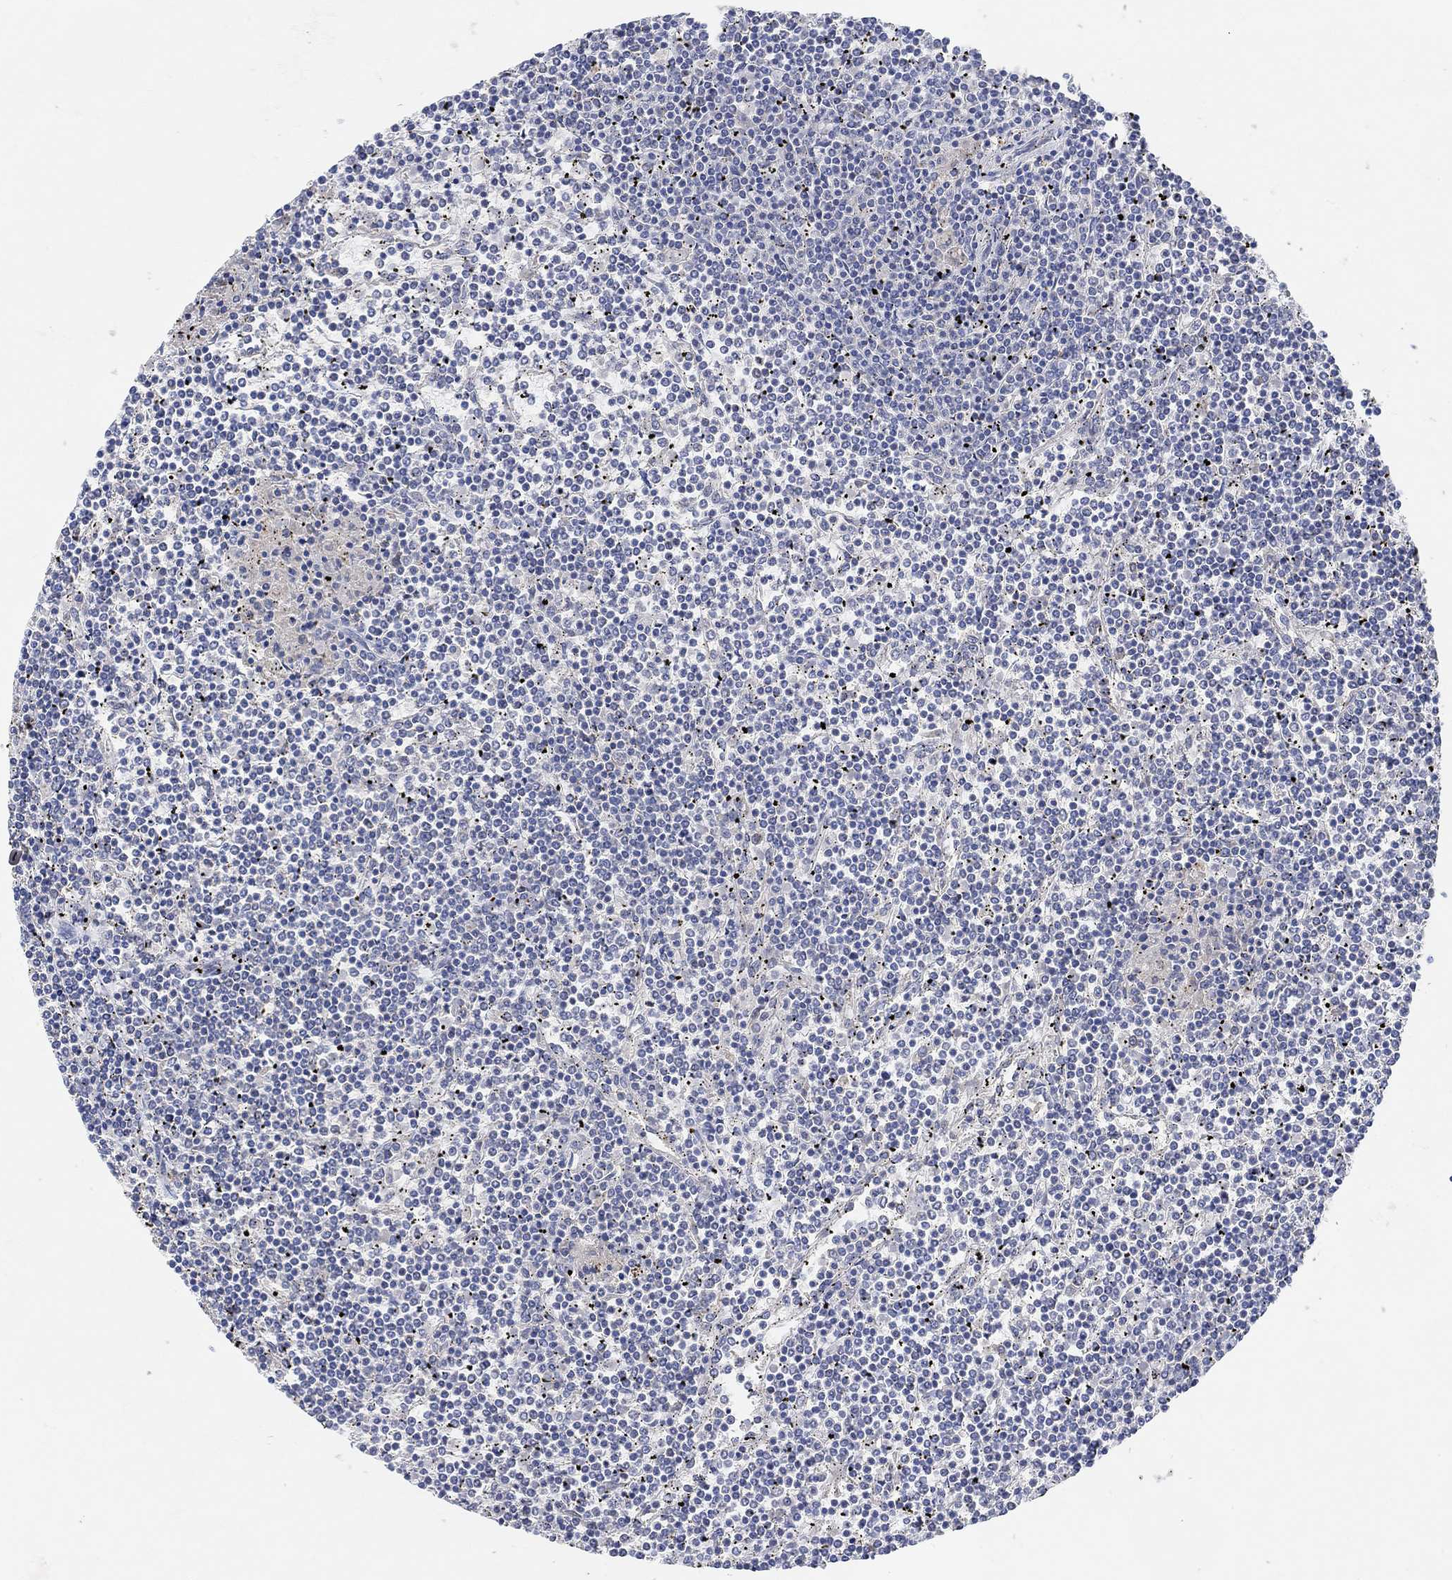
{"staining": {"intensity": "negative", "quantity": "none", "location": "none"}, "tissue": "lymphoma", "cell_type": "Tumor cells", "image_type": "cancer", "snomed": [{"axis": "morphology", "description": "Malignant lymphoma, non-Hodgkin's type, Low grade"}, {"axis": "topography", "description": "Spleen"}], "caption": "High power microscopy histopathology image of an immunohistochemistry (IHC) image of lymphoma, revealing no significant expression in tumor cells.", "gene": "HCRTR1", "patient": {"sex": "female", "age": 19}}